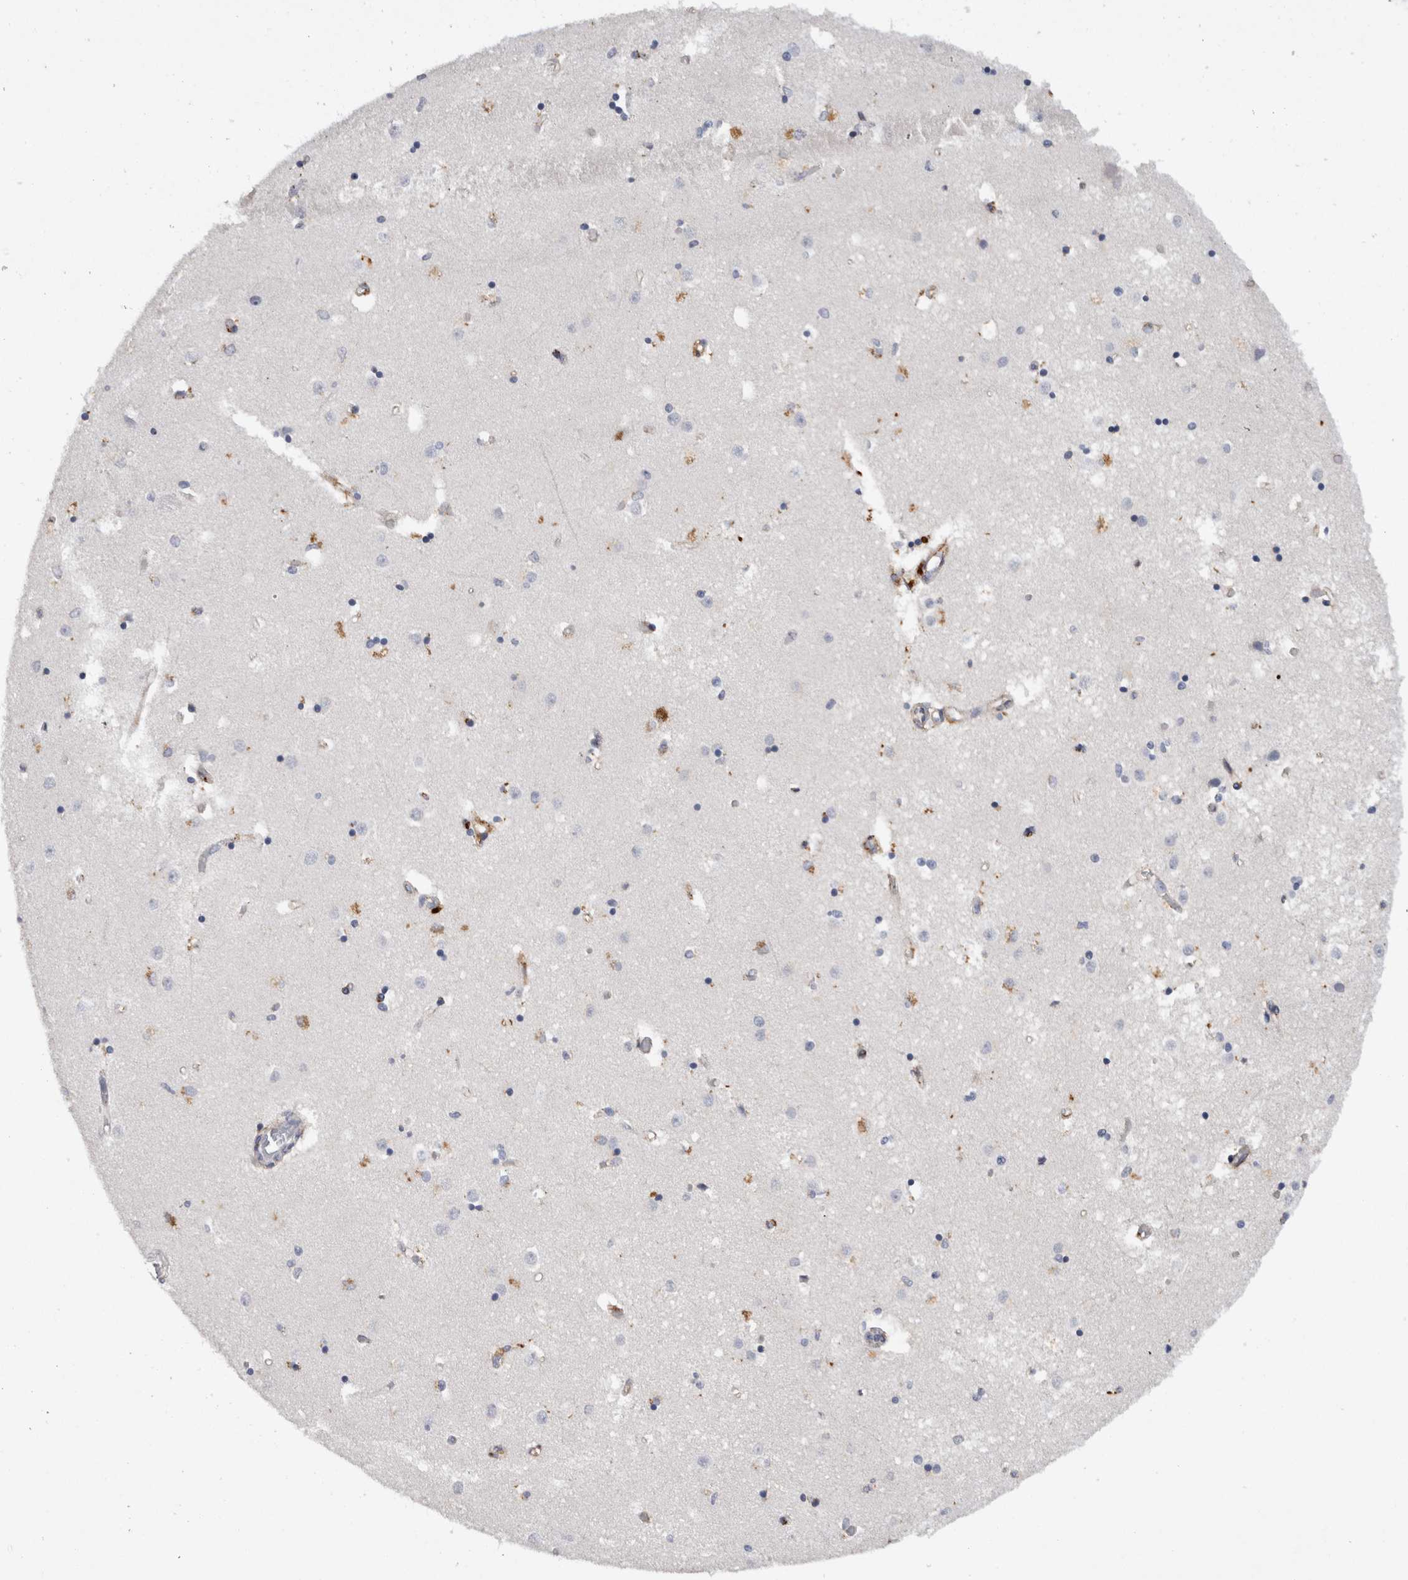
{"staining": {"intensity": "moderate", "quantity": "<25%", "location": "cytoplasmic/membranous"}, "tissue": "caudate", "cell_type": "Glial cells", "image_type": "normal", "snomed": [{"axis": "morphology", "description": "Normal tissue, NOS"}, {"axis": "topography", "description": "Lateral ventricle wall"}], "caption": "A high-resolution photomicrograph shows immunohistochemistry (IHC) staining of unremarkable caudate, which shows moderate cytoplasmic/membranous staining in about <25% of glial cells.", "gene": "CD63", "patient": {"sex": "male", "age": 45}}